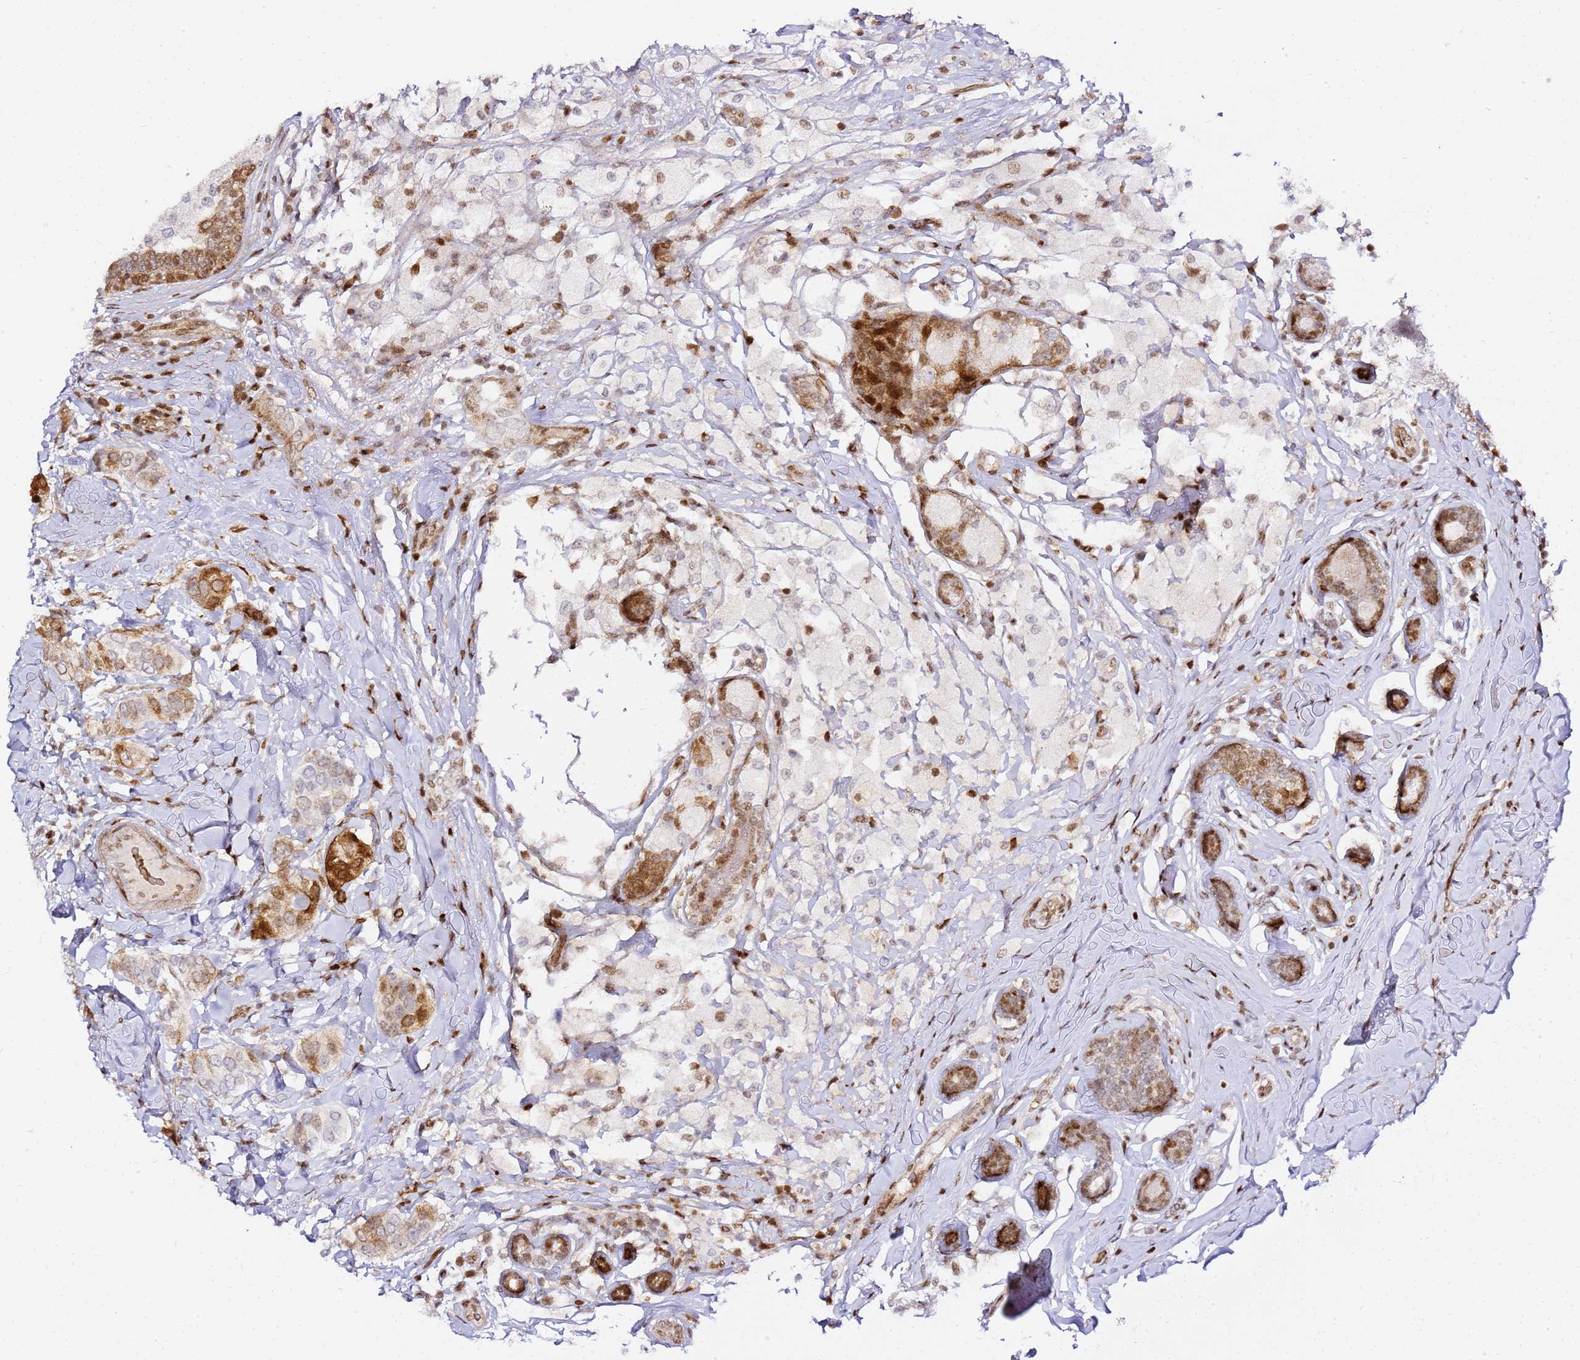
{"staining": {"intensity": "strong", "quantity": "25%-75%", "location": "cytoplasmic/membranous,nuclear"}, "tissue": "breast cancer", "cell_type": "Tumor cells", "image_type": "cancer", "snomed": [{"axis": "morphology", "description": "Lobular carcinoma"}, {"axis": "topography", "description": "Breast"}], "caption": "The micrograph shows staining of lobular carcinoma (breast), revealing strong cytoplasmic/membranous and nuclear protein positivity (brown color) within tumor cells.", "gene": "GBP2", "patient": {"sex": "female", "age": 51}}